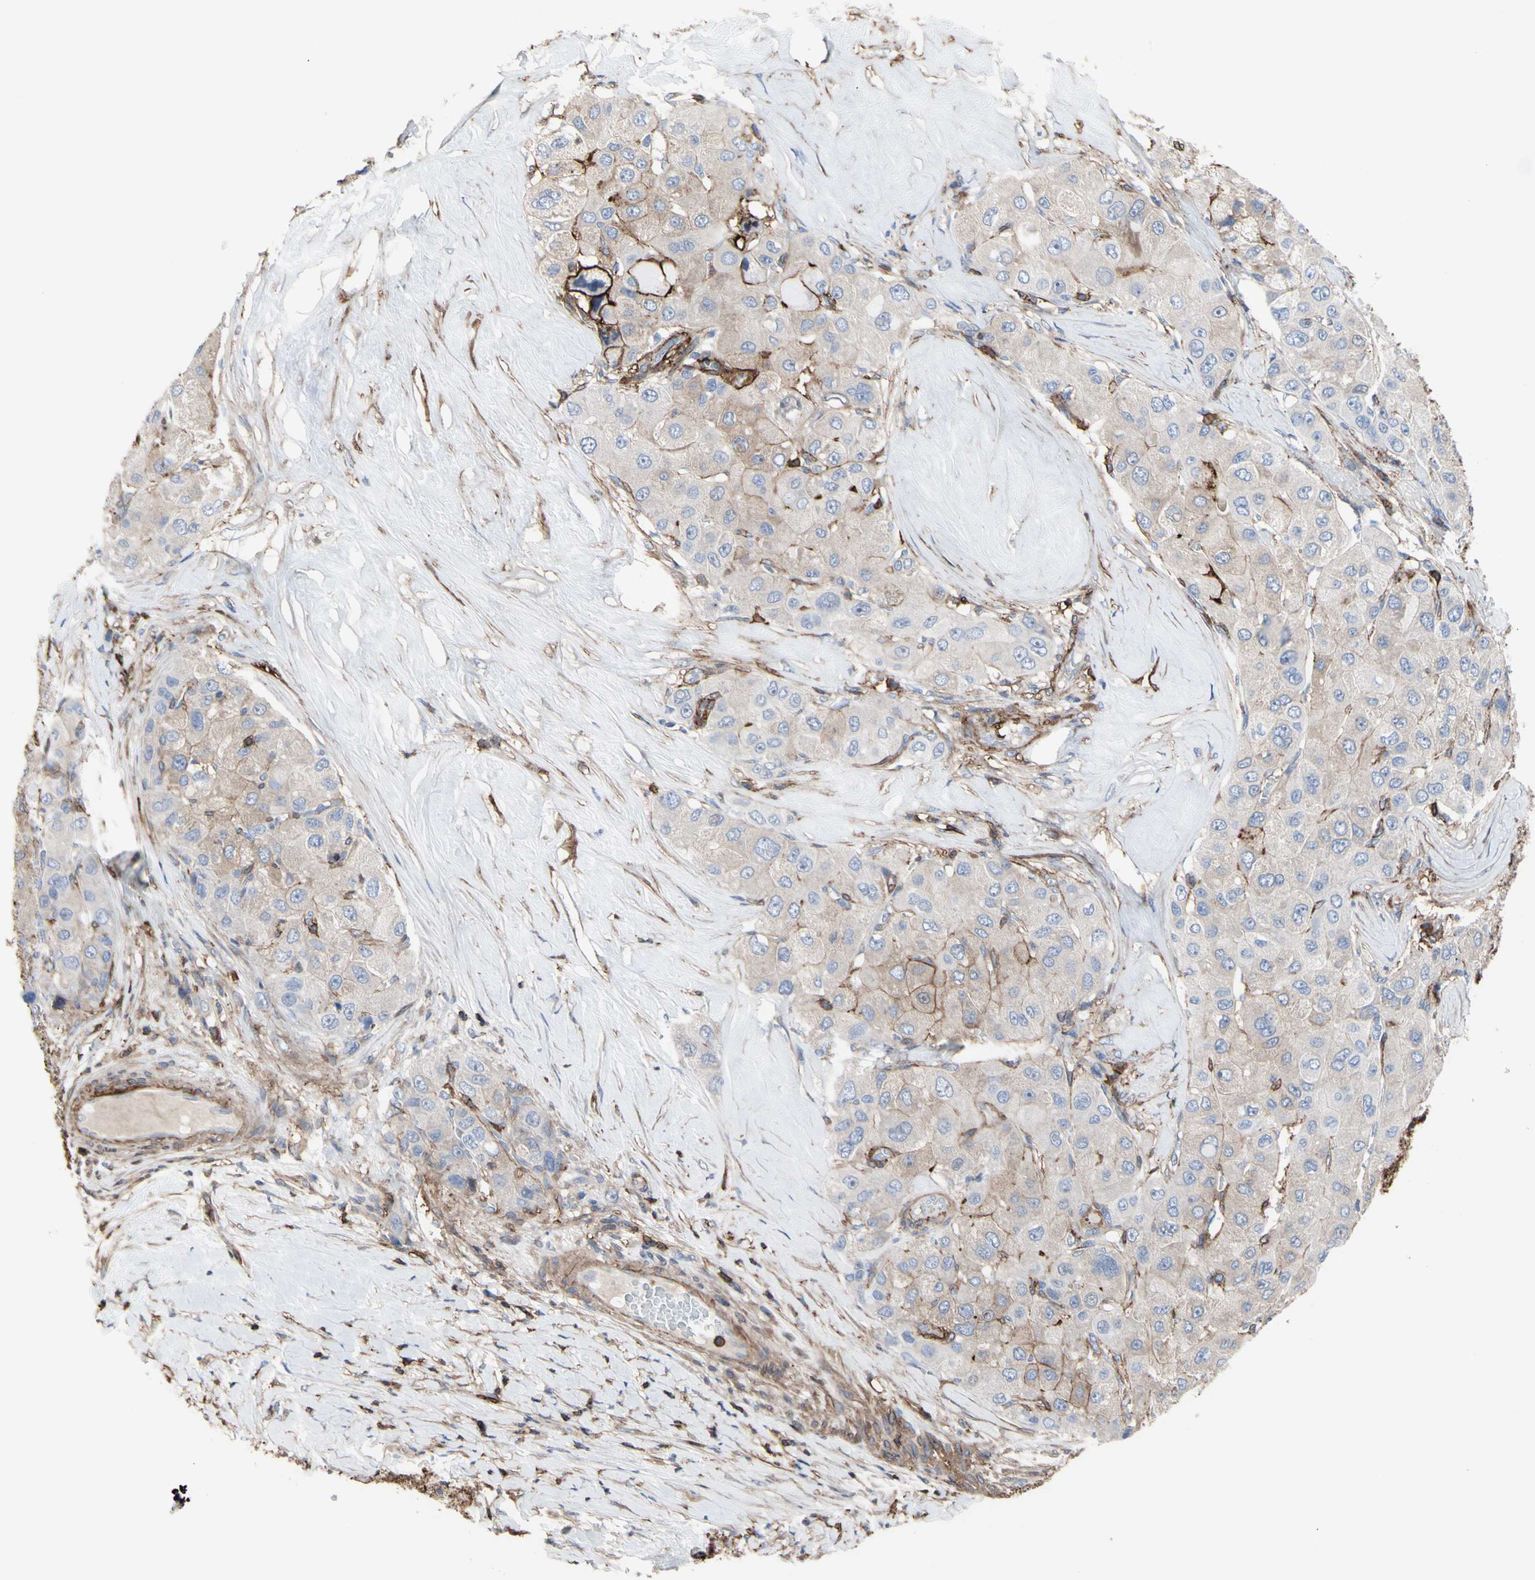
{"staining": {"intensity": "weak", "quantity": ">75%", "location": "cytoplasmic/membranous"}, "tissue": "liver cancer", "cell_type": "Tumor cells", "image_type": "cancer", "snomed": [{"axis": "morphology", "description": "Carcinoma, Hepatocellular, NOS"}, {"axis": "topography", "description": "Liver"}], "caption": "Immunohistochemical staining of human hepatocellular carcinoma (liver) demonstrates weak cytoplasmic/membranous protein staining in about >75% of tumor cells.", "gene": "ANXA6", "patient": {"sex": "male", "age": 80}}